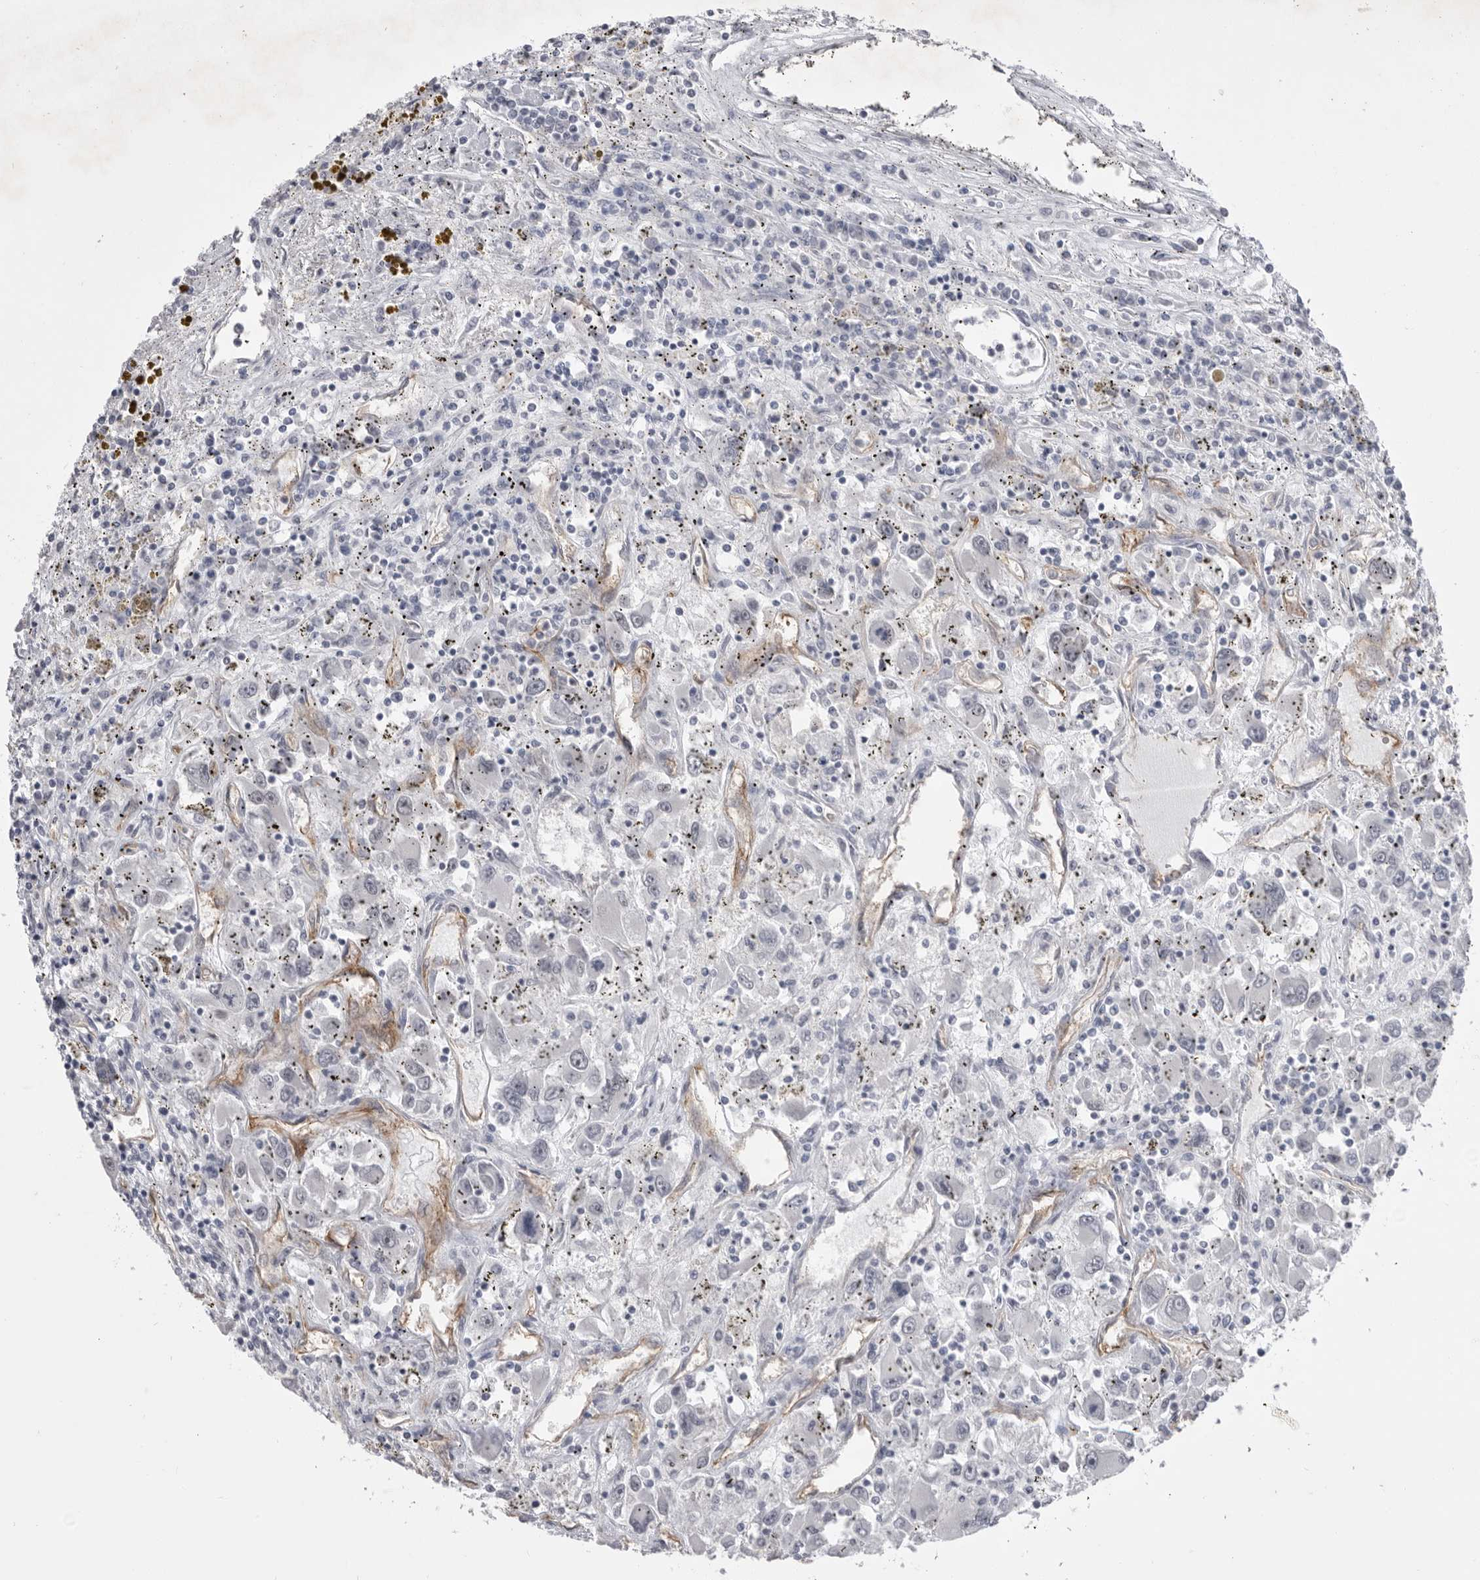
{"staining": {"intensity": "negative", "quantity": "none", "location": "none"}, "tissue": "renal cancer", "cell_type": "Tumor cells", "image_type": "cancer", "snomed": [{"axis": "morphology", "description": "Adenocarcinoma, NOS"}, {"axis": "topography", "description": "Kidney"}], "caption": "Human adenocarcinoma (renal) stained for a protein using IHC shows no expression in tumor cells.", "gene": "ZBTB7B", "patient": {"sex": "female", "age": 52}}